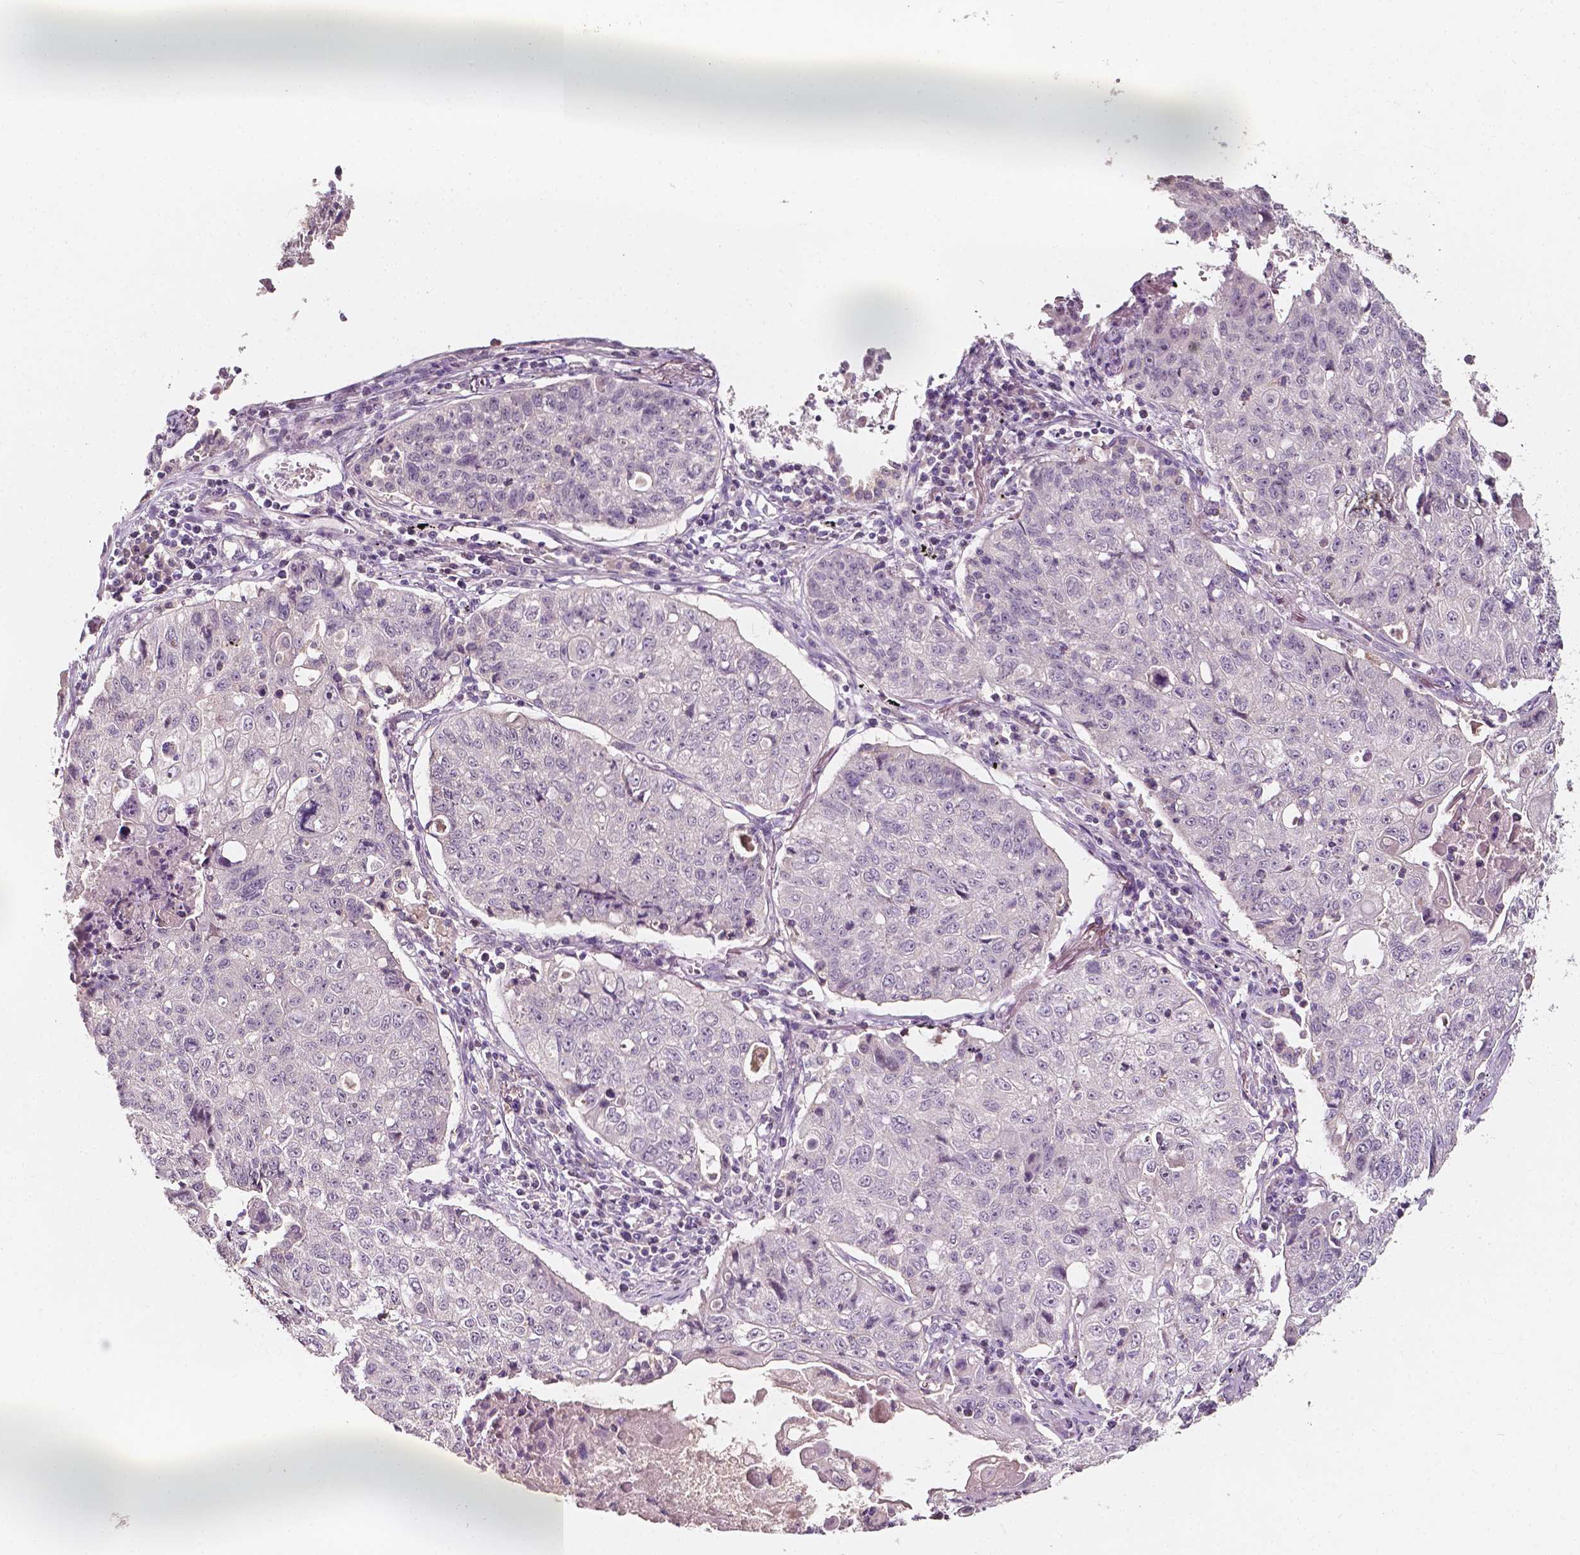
{"staining": {"intensity": "negative", "quantity": "none", "location": "none"}, "tissue": "lung cancer", "cell_type": "Tumor cells", "image_type": "cancer", "snomed": [{"axis": "morphology", "description": "Normal morphology"}, {"axis": "morphology", "description": "Aneuploidy"}, {"axis": "morphology", "description": "Squamous cell carcinoma, NOS"}, {"axis": "topography", "description": "Lymph node"}, {"axis": "topography", "description": "Lung"}], "caption": "IHC photomicrograph of neoplastic tissue: squamous cell carcinoma (lung) stained with DAB displays no significant protein staining in tumor cells.", "gene": "NPC1L1", "patient": {"sex": "female", "age": 76}}